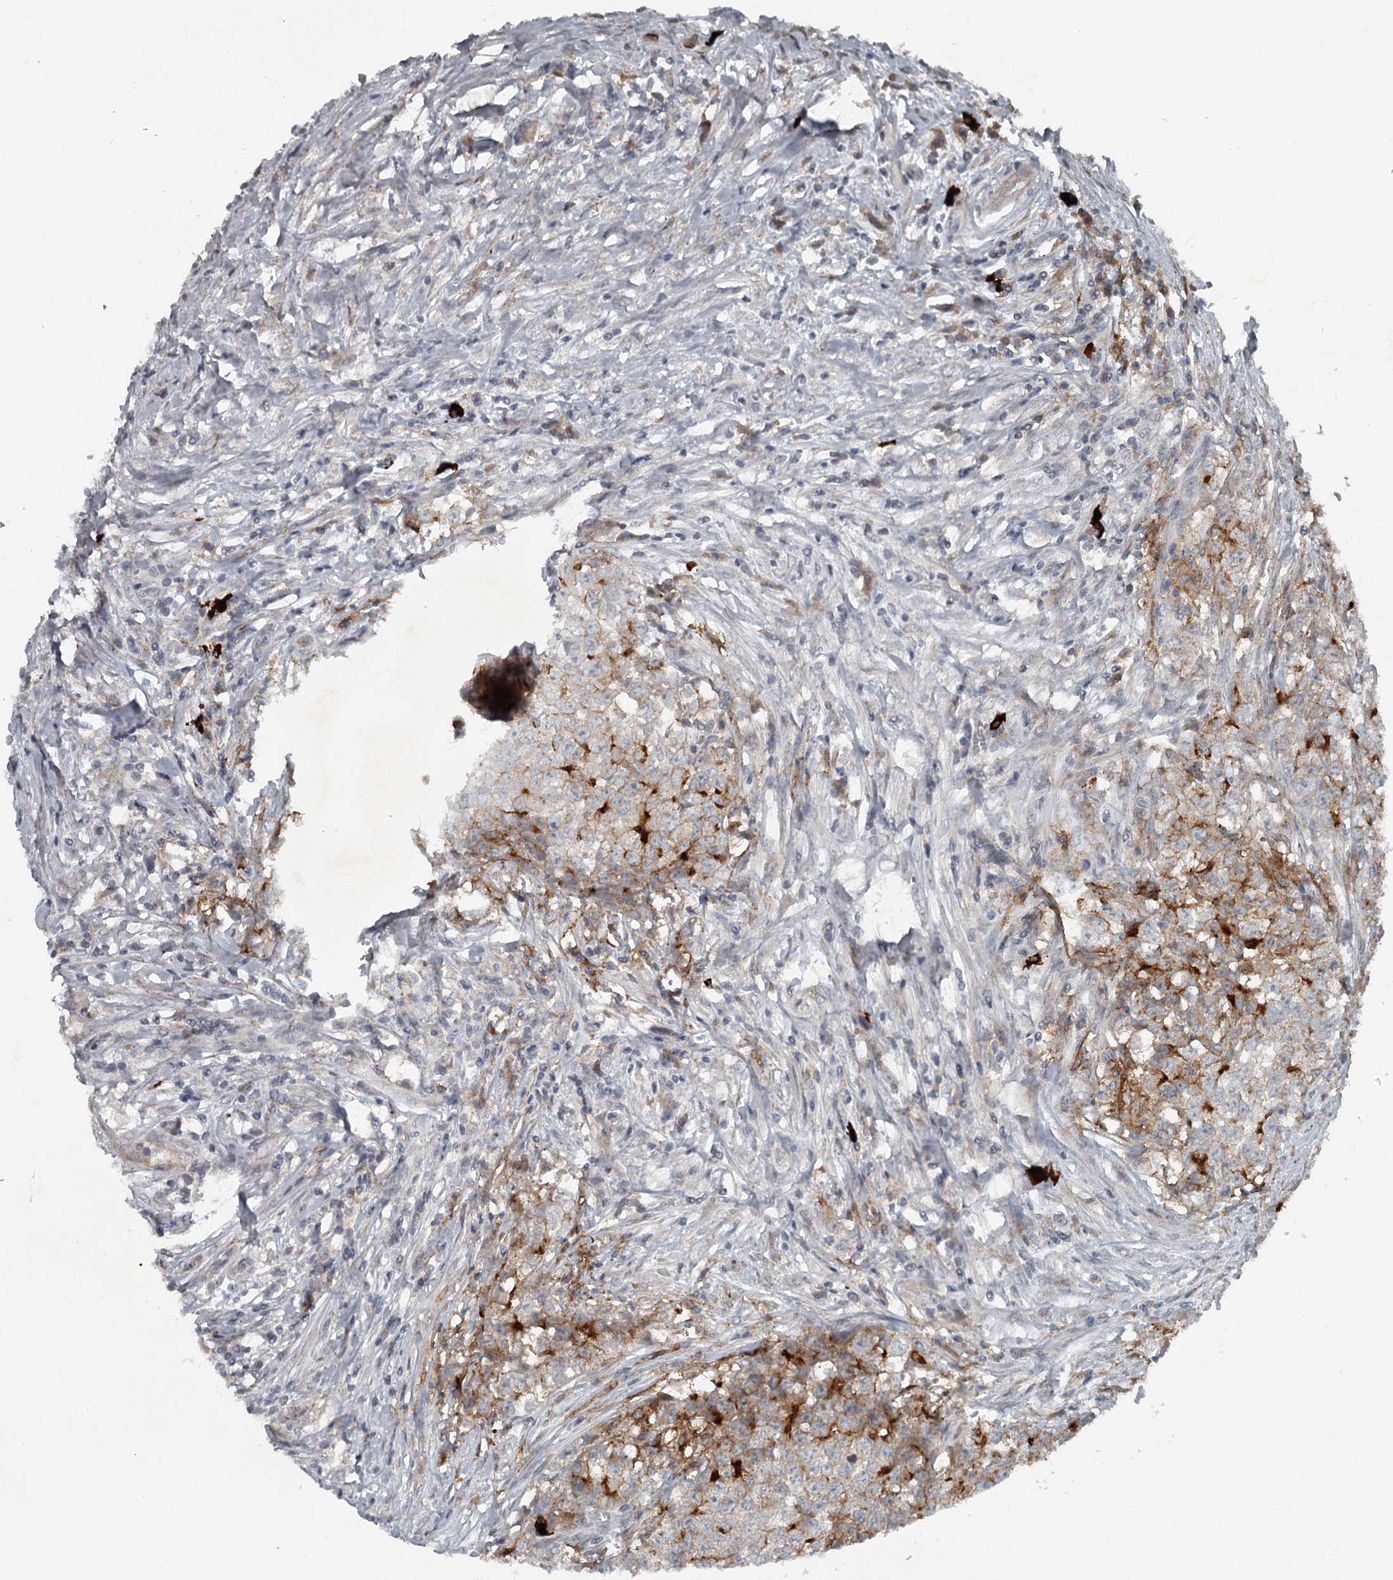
{"staining": {"intensity": "moderate", "quantity": "<25%", "location": "cytoplasmic/membranous"}, "tissue": "testis cancer", "cell_type": "Tumor cells", "image_type": "cancer", "snomed": [{"axis": "morphology", "description": "Seminoma, NOS"}, {"axis": "morphology", "description": "Carcinoma, Embryonal, NOS"}, {"axis": "topography", "description": "Testis"}], "caption": "Embryonal carcinoma (testis) stained with IHC reveals moderate cytoplasmic/membranous positivity in approximately <25% of tumor cells.", "gene": "SLC39A8", "patient": {"sex": "male", "age": 43}}